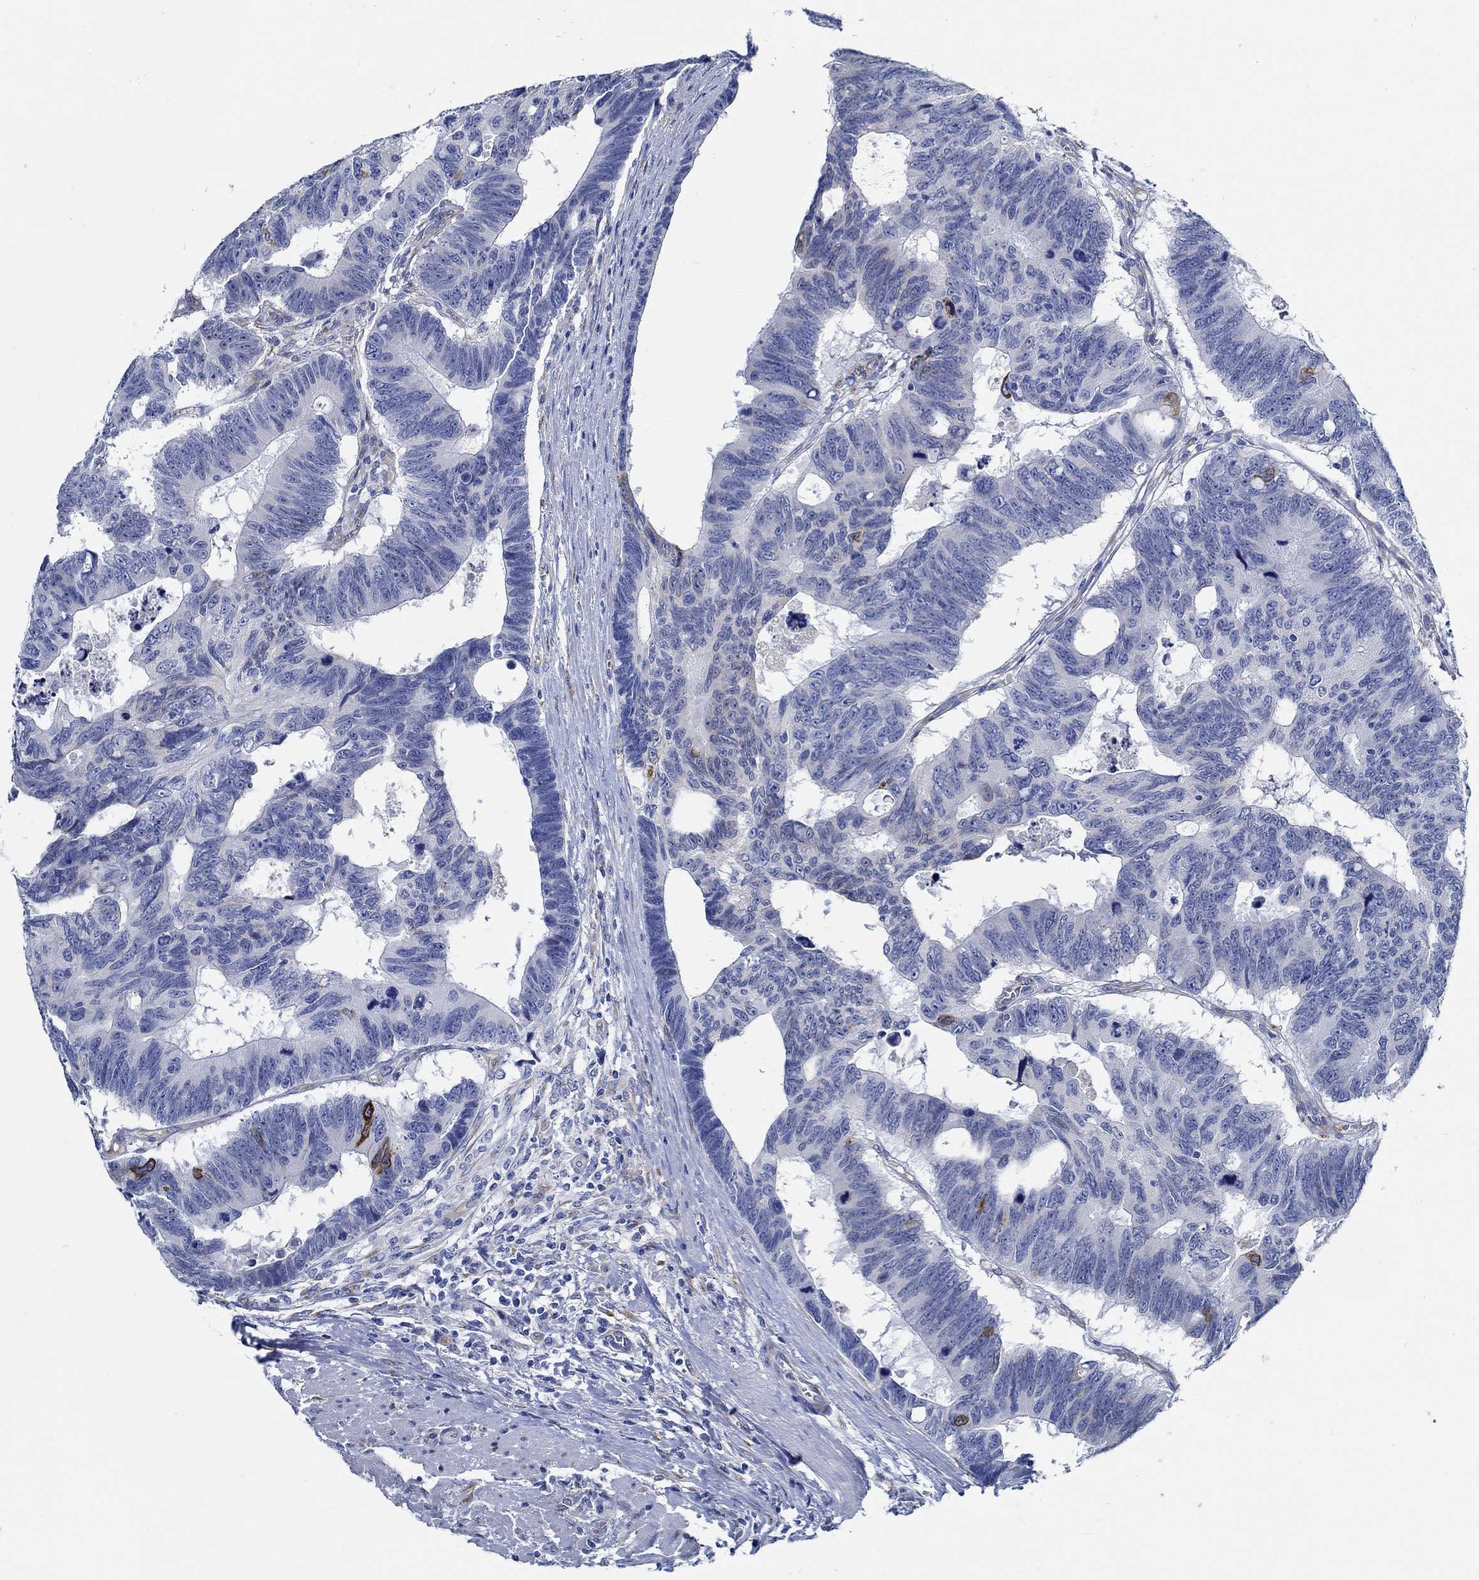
{"staining": {"intensity": "strong", "quantity": "<25%", "location": "cytoplasmic/membranous"}, "tissue": "colorectal cancer", "cell_type": "Tumor cells", "image_type": "cancer", "snomed": [{"axis": "morphology", "description": "Adenocarcinoma, NOS"}, {"axis": "topography", "description": "Colon"}], "caption": "DAB immunohistochemical staining of adenocarcinoma (colorectal) exhibits strong cytoplasmic/membranous protein expression in about <25% of tumor cells. The protein is shown in brown color, while the nuclei are stained blue.", "gene": "HECW2", "patient": {"sex": "female", "age": 77}}